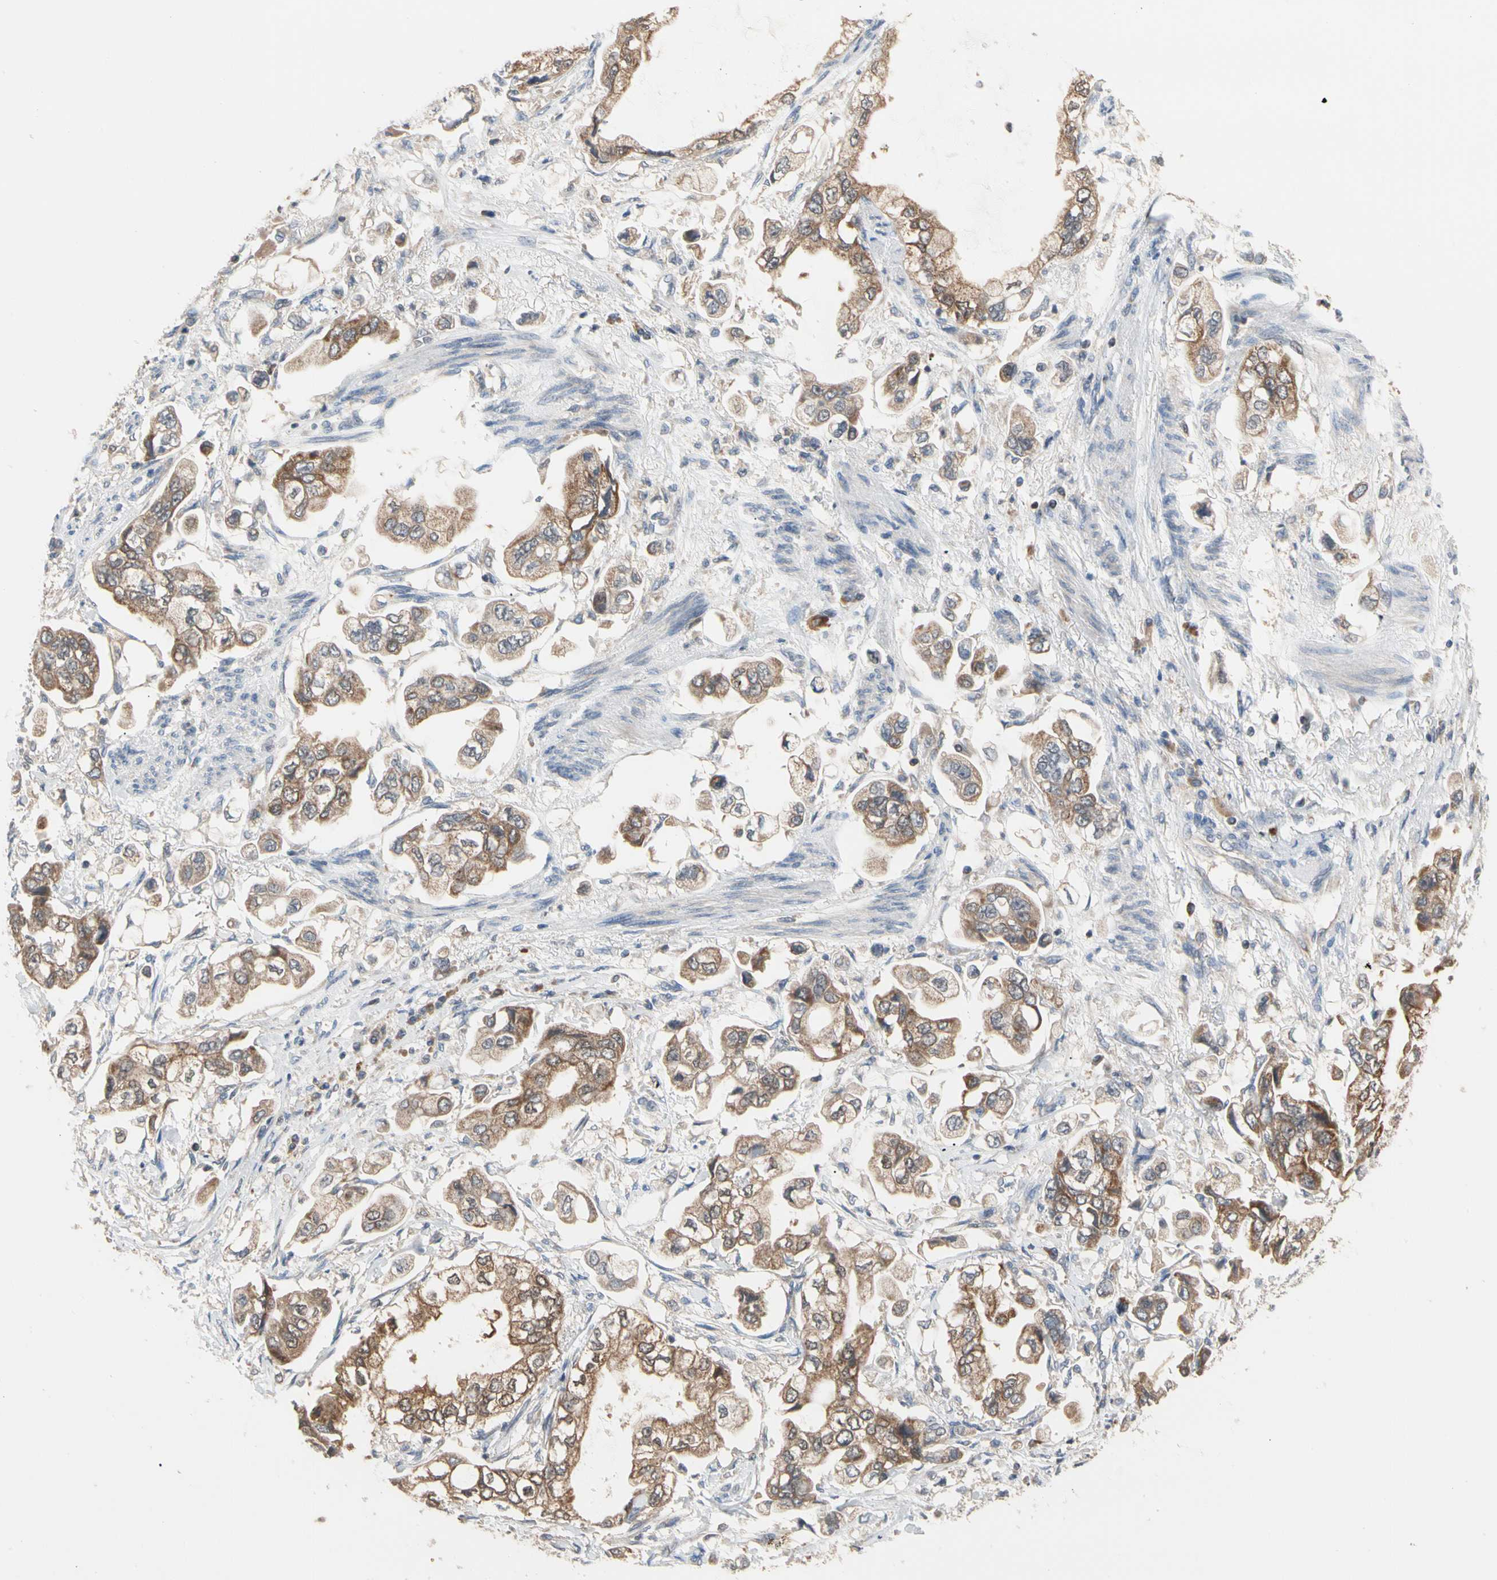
{"staining": {"intensity": "strong", "quantity": ">75%", "location": "cytoplasmic/membranous"}, "tissue": "stomach cancer", "cell_type": "Tumor cells", "image_type": "cancer", "snomed": [{"axis": "morphology", "description": "Adenocarcinoma, NOS"}, {"axis": "topography", "description": "Stomach"}], "caption": "The histopathology image exhibits immunohistochemical staining of stomach cancer. There is strong cytoplasmic/membranous expression is seen in about >75% of tumor cells.", "gene": "MTHFS", "patient": {"sex": "male", "age": 62}}